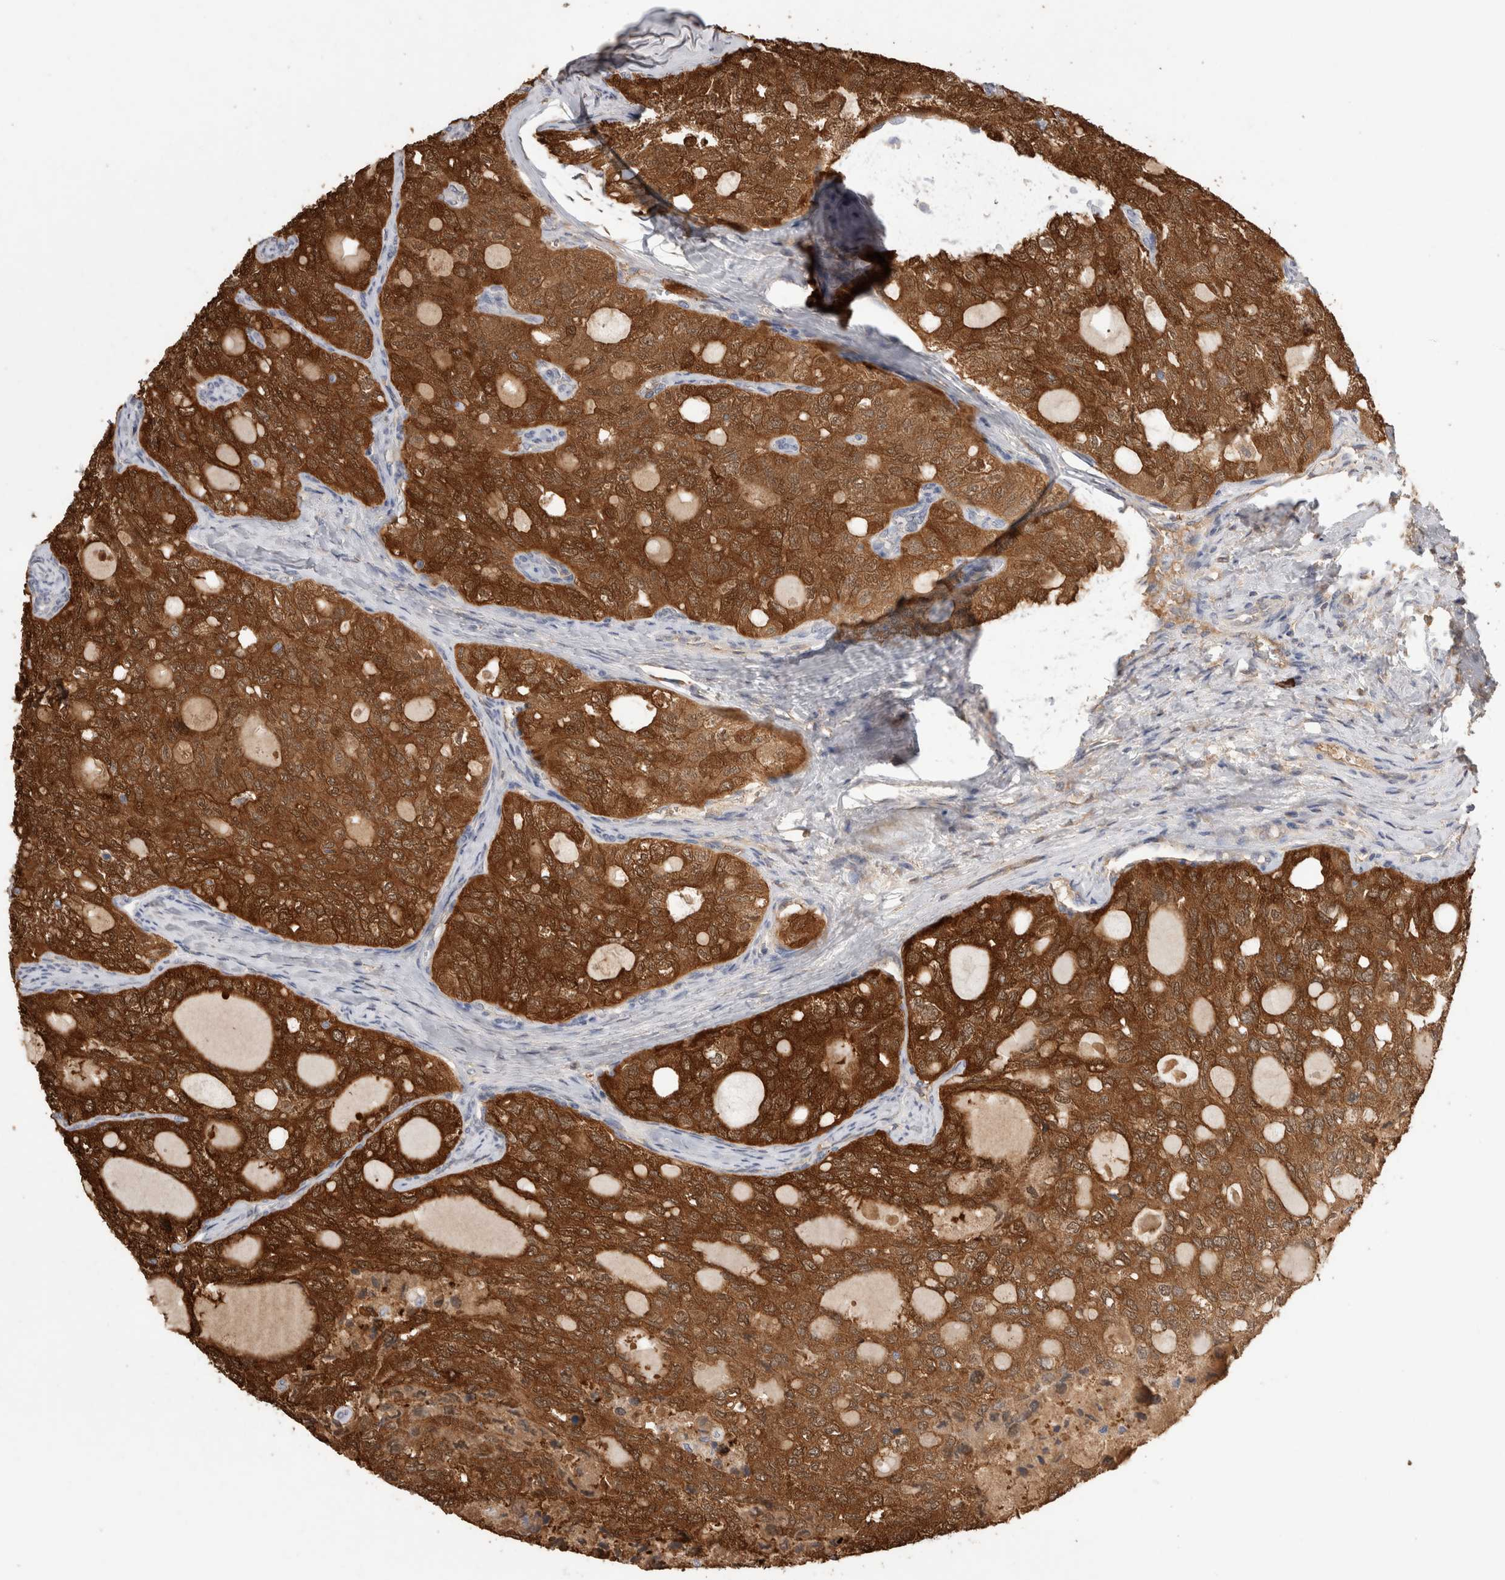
{"staining": {"intensity": "strong", "quantity": ">75%", "location": "cytoplasmic/membranous"}, "tissue": "thyroid cancer", "cell_type": "Tumor cells", "image_type": "cancer", "snomed": [{"axis": "morphology", "description": "Follicular adenoma carcinoma, NOS"}, {"axis": "topography", "description": "Thyroid gland"}], "caption": "Protein staining of thyroid cancer tissue demonstrates strong cytoplasmic/membranous positivity in about >75% of tumor cells. The staining was performed using DAB, with brown indicating positive protein expression. Nuclei are stained blue with hematoxylin.", "gene": "PPP3CC", "patient": {"sex": "male", "age": 75}}